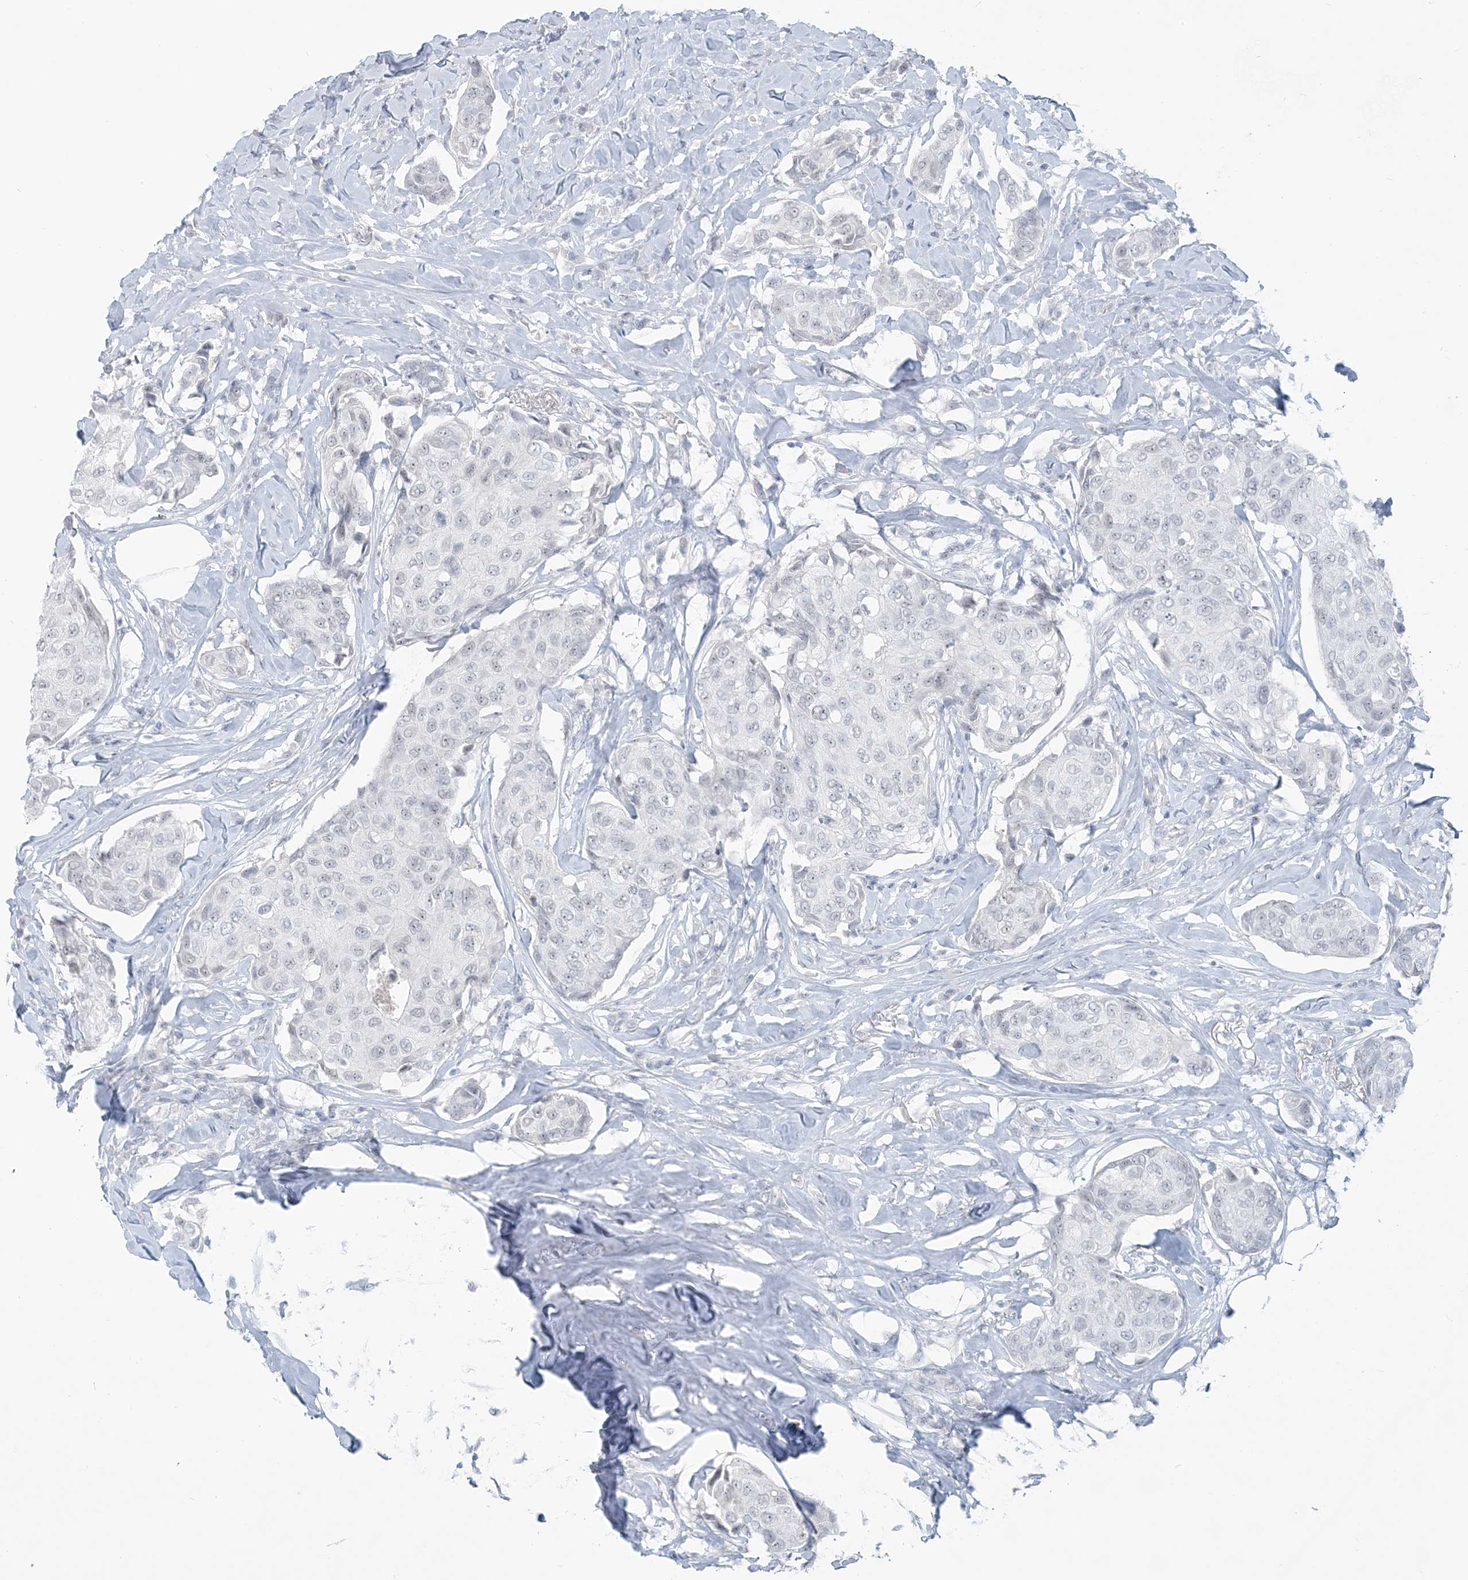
{"staining": {"intensity": "negative", "quantity": "none", "location": "none"}, "tissue": "breast cancer", "cell_type": "Tumor cells", "image_type": "cancer", "snomed": [{"axis": "morphology", "description": "Duct carcinoma"}, {"axis": "topography", "description": "Breast"}], "caption": "IHC photomicrograph of human breast cancer stained for a protein (brown), which reveals no staining in tumor cells.", "gene": "SCML1", "patient": {"sex": "female", "age": 80}}